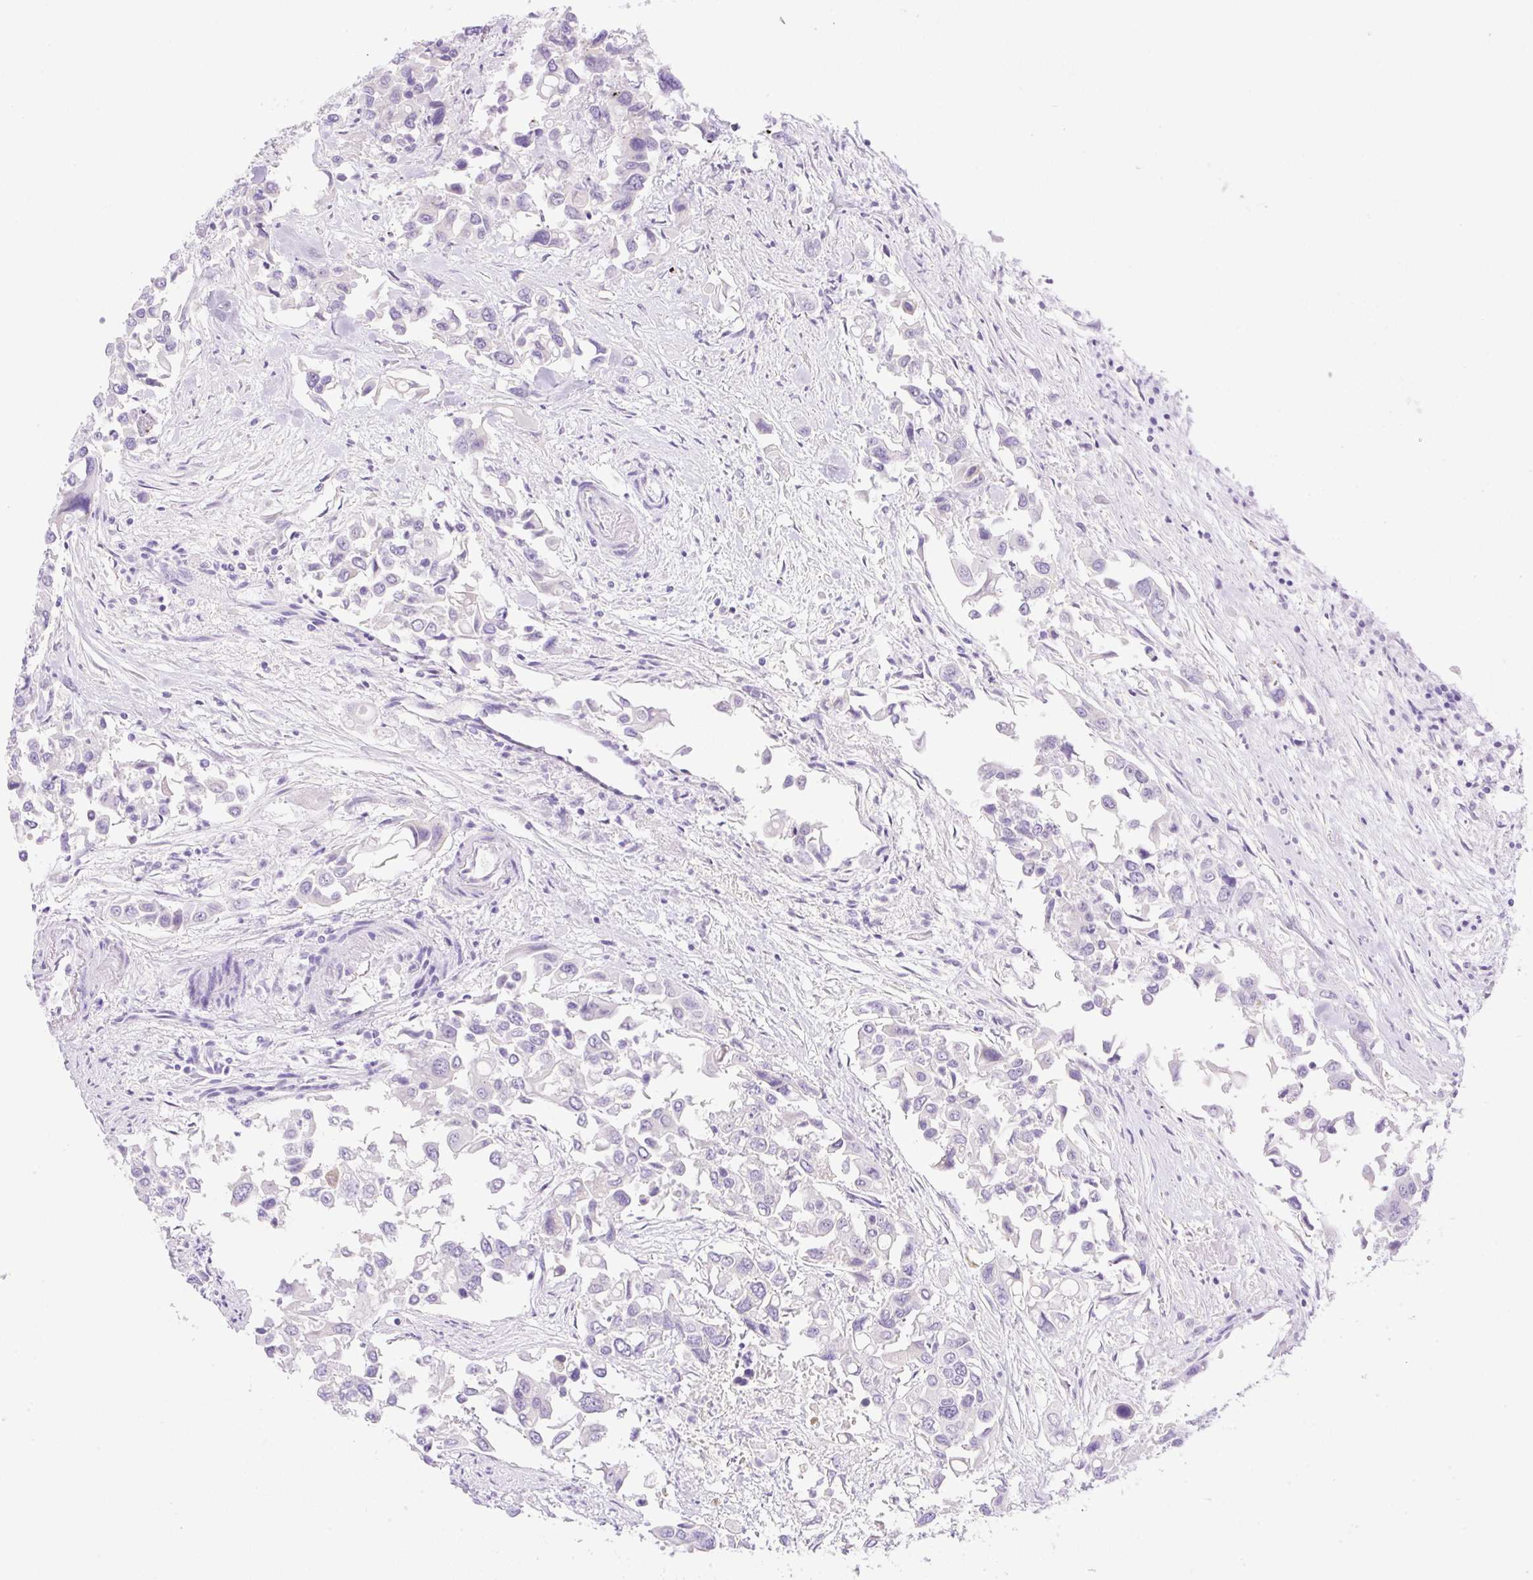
{"staining": {"intensity": "negative", "quantity": "none", "location": "none"}, "tissue": "colorectal cancer", "cell_type": "Tumor cells", "image_type": "cancer", "snomed": [{"axis": "morphology", "description": "Adenocarcinoma, NOS"}, {"axis": "topography", "description": "Colon"}], "caption": "High magnification brightfield microscopy of adenocarcinoma (colorectal) stained with DAB (brown) and counterstained with hematoxylin (blue): tumor cells show no significant staining.", "gene": "CDX1", "patient": {"sex": "male", "age": 77}}